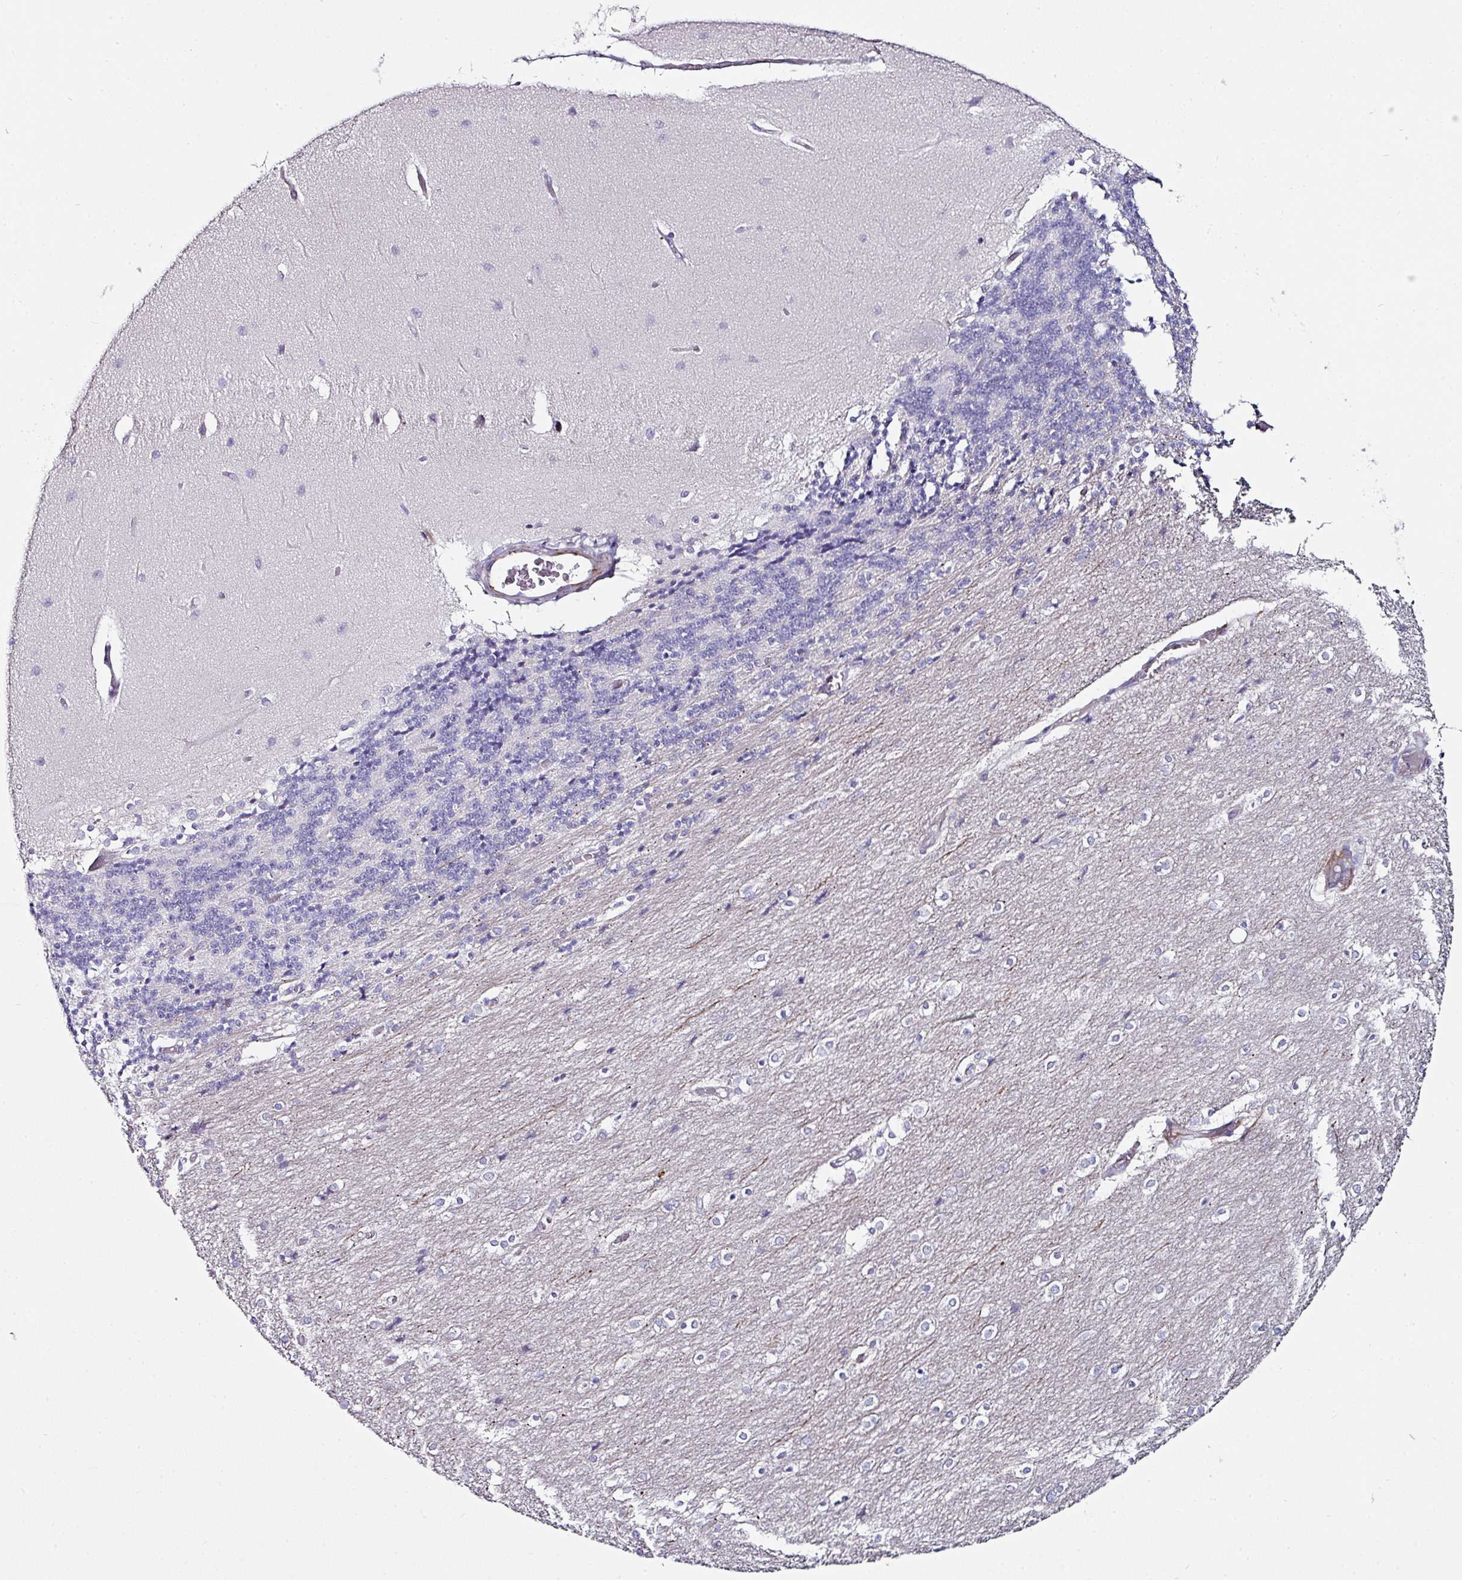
{"staining": {"intensity": "negative", "quantity": "none", "location": "none"}, "tissue": "cerebellum", "cell_type": "Cells in granular layer", "image_type": "normal", "snomed": [{"axis": "morphology", "description": "Normal tissue, NOS"}, {"axis": "topography", "description": "Cerebellum"}], "caption": "Cerebellum stained for a protein using IHC exhibits no expression cells in granular layer.", "gene": "TMPRSS9", "patient": {"sex": "female", "age": 54}}